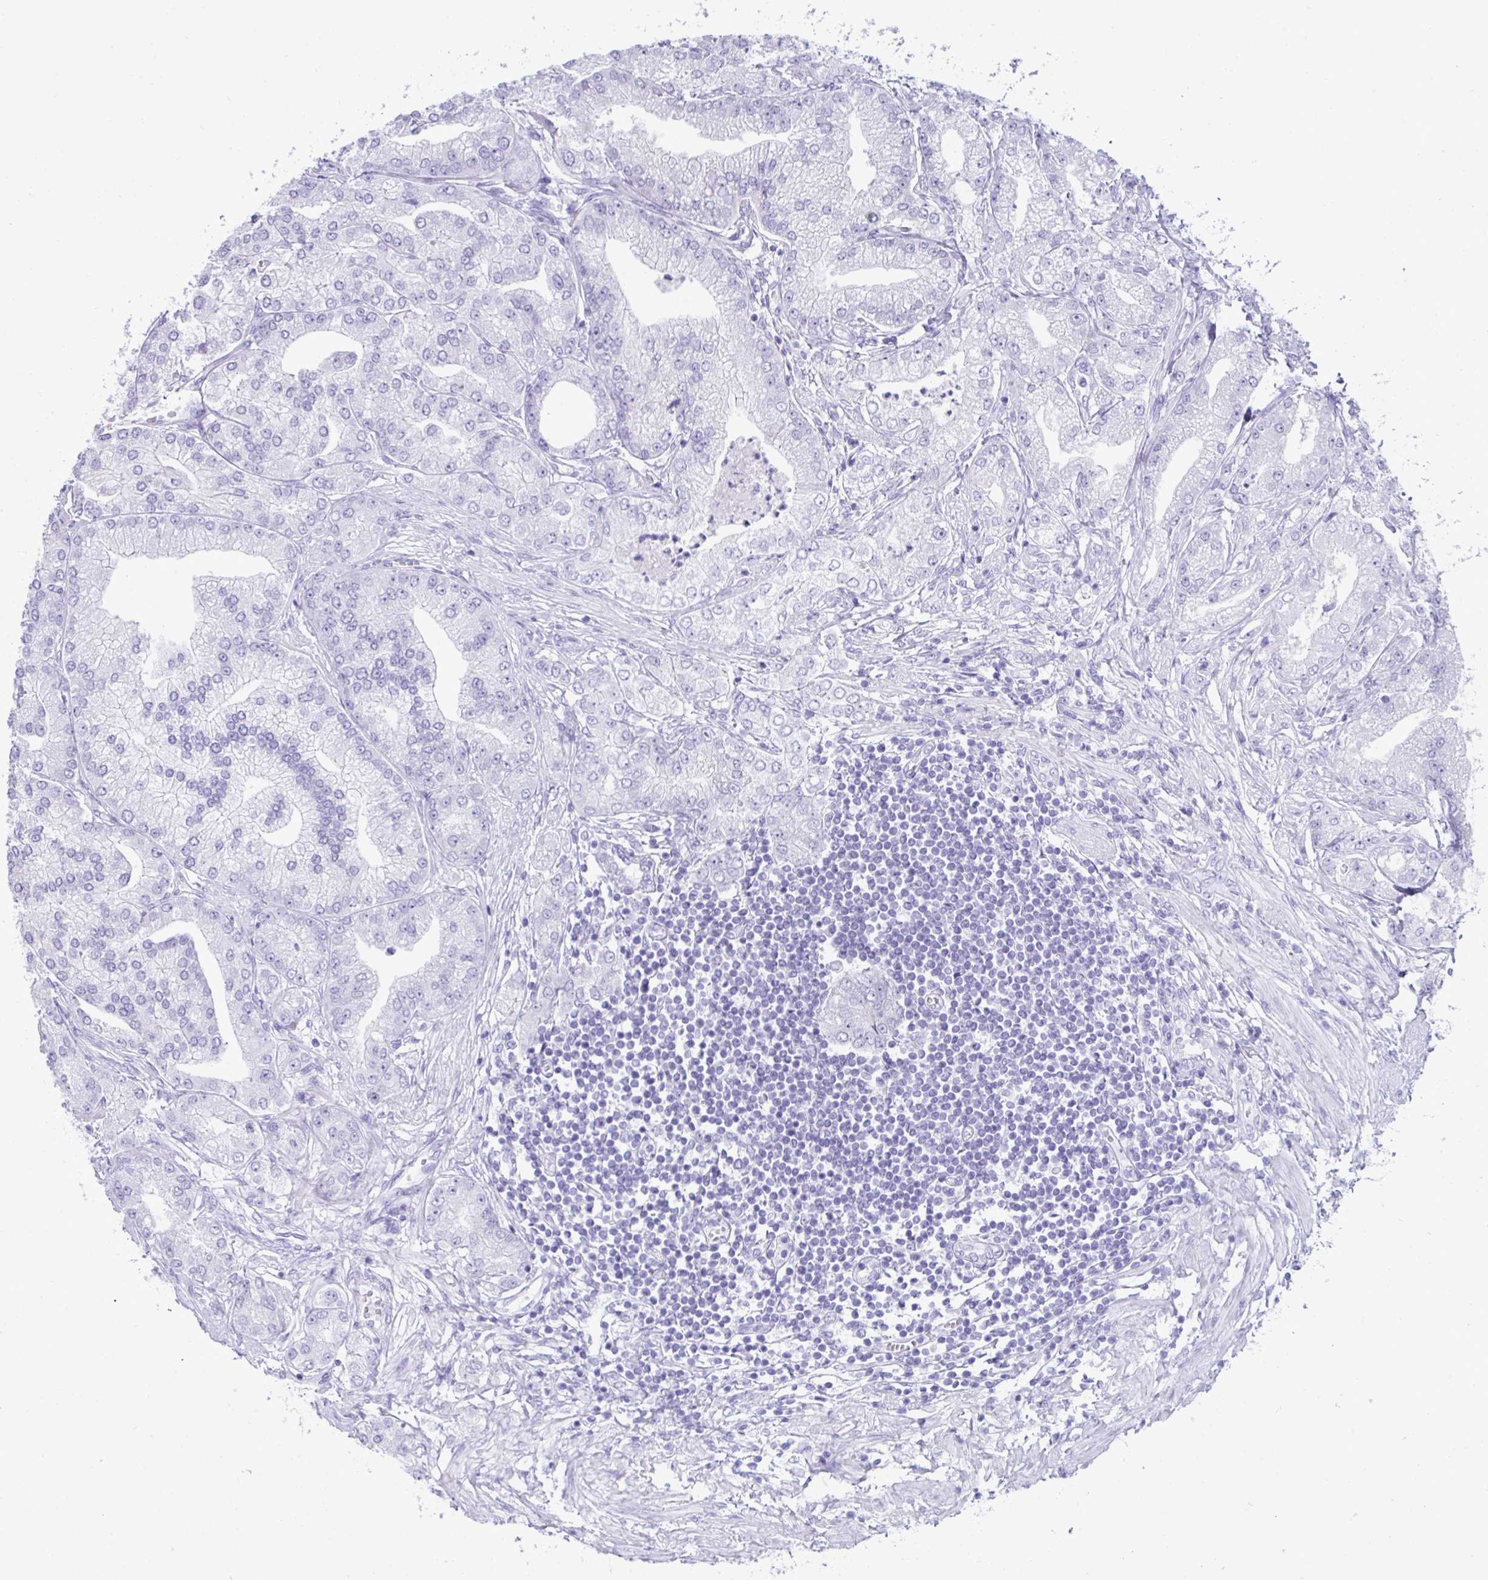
{"staining": {"intensity": "negative", "quantity": "none", "location": "none"}, "tissue": "prostate cancer", "cell_type": "Tumor cells", "image_type": "cancer", "snomed": [{"axis": "morphology", "description": "Adenocarcinoma, High grade"}, {"axis": "topography", "description": "Prostate"}], "caption": "An image of prostate cancer (adenocarcinoma (high-grade)) stained for a protein reveals no brown staining in tumor cells.", "gene": "PSCA", "patient": {"sex": "male", "age": 61}}